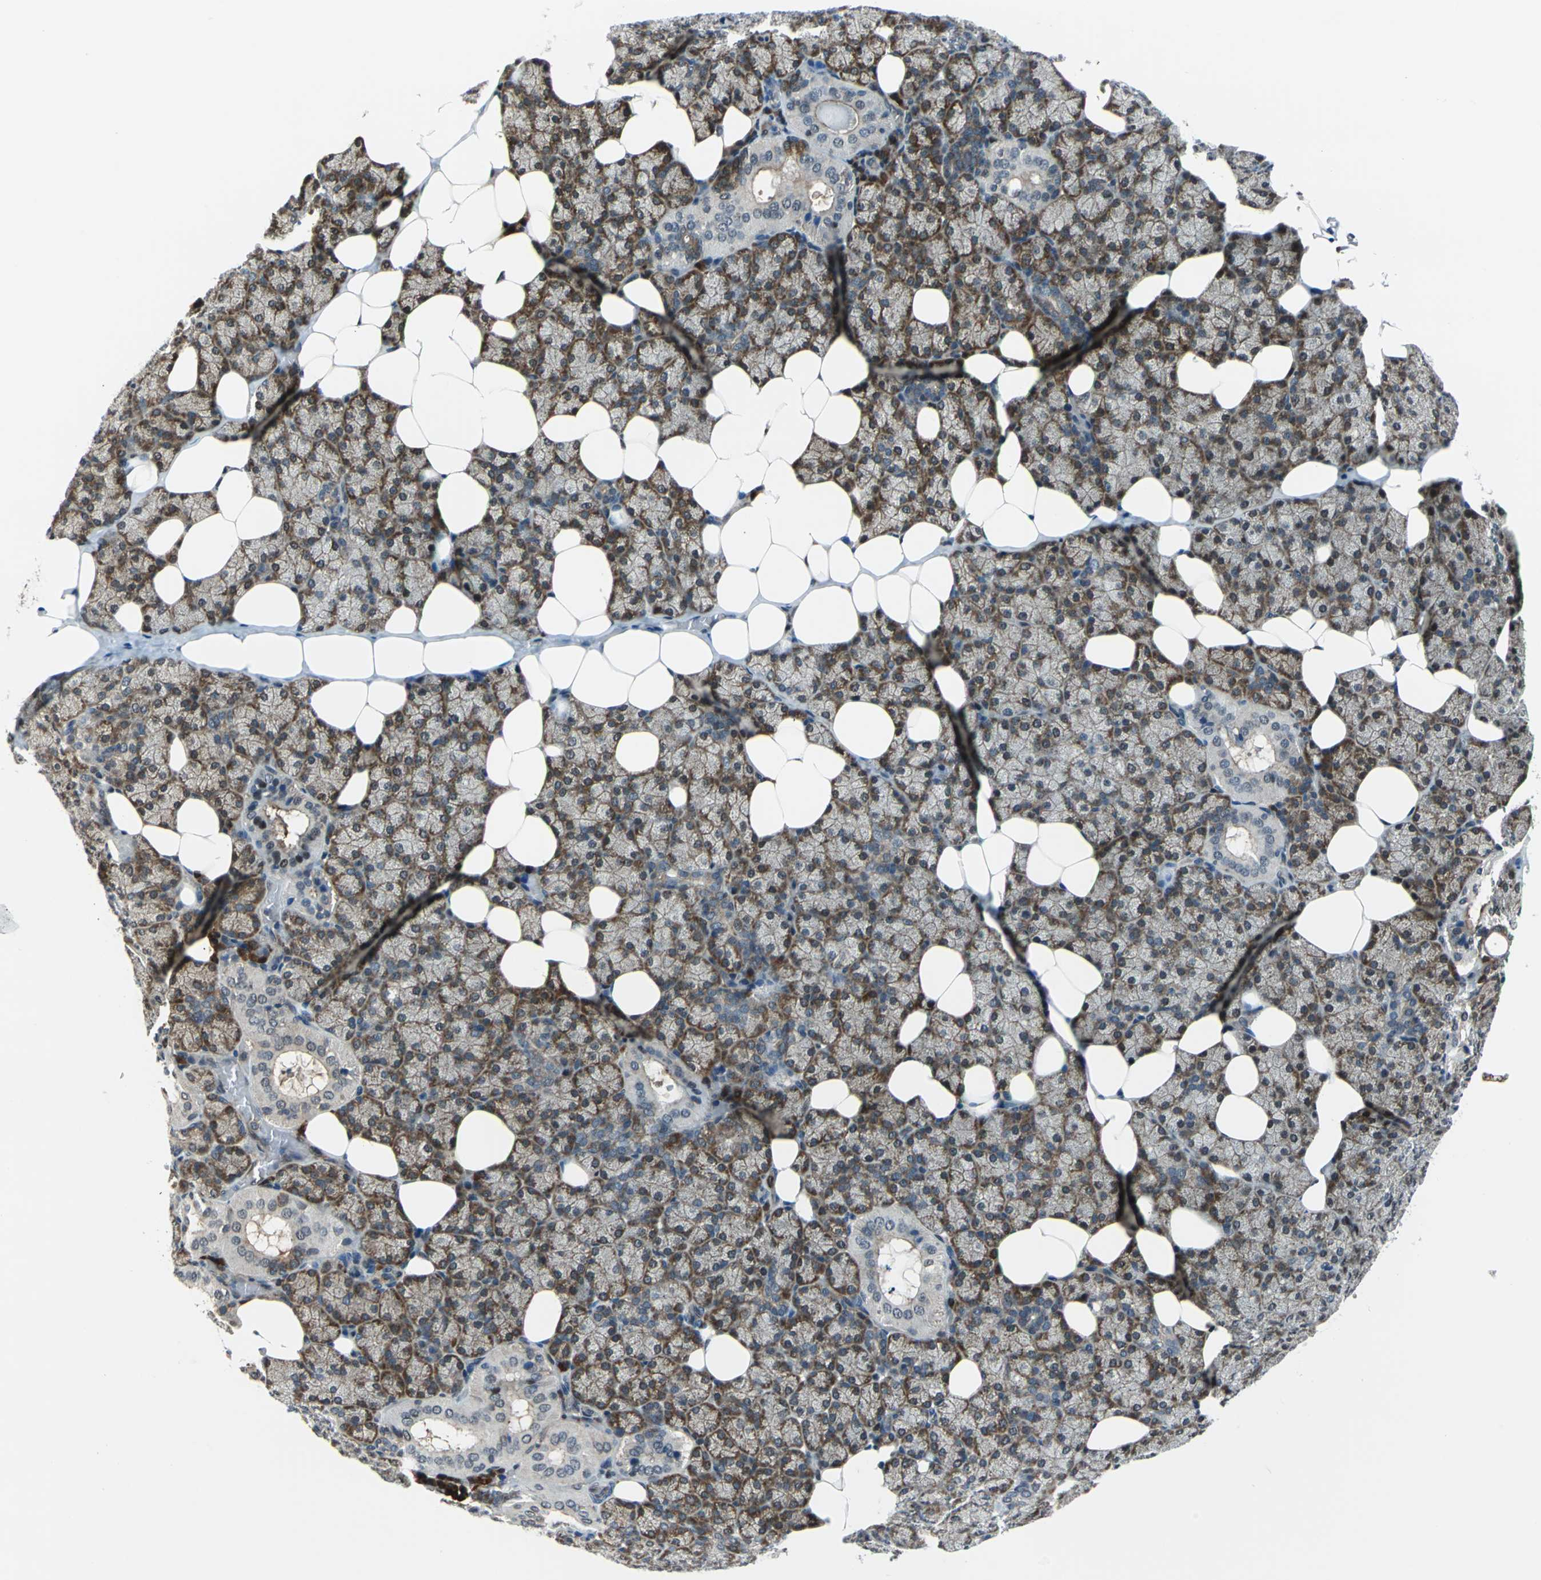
{"staining": {"intensity": "moderate", "quantity": ">75%", "location": "cytoplasmic/membranous,nuclear"}, "tissue": "salivary gland", "cell_type": "Glandular cells", "image_type": "normal", "snomed": [{"axis": "morphology", "description": "Normal tissue, NOS"}, {"axis": "topography", "description": "Lymph node"}, {"axis": "topography", "description": "Salivary gland"}], "caption": "A brown stain highlights moderate cytoplasmic/membranous,nuclear staining of a protein in glandular cells of normal human salivary gland.", "gene": "POLR3K", "patient": {"sex": "male", "age": 8}}